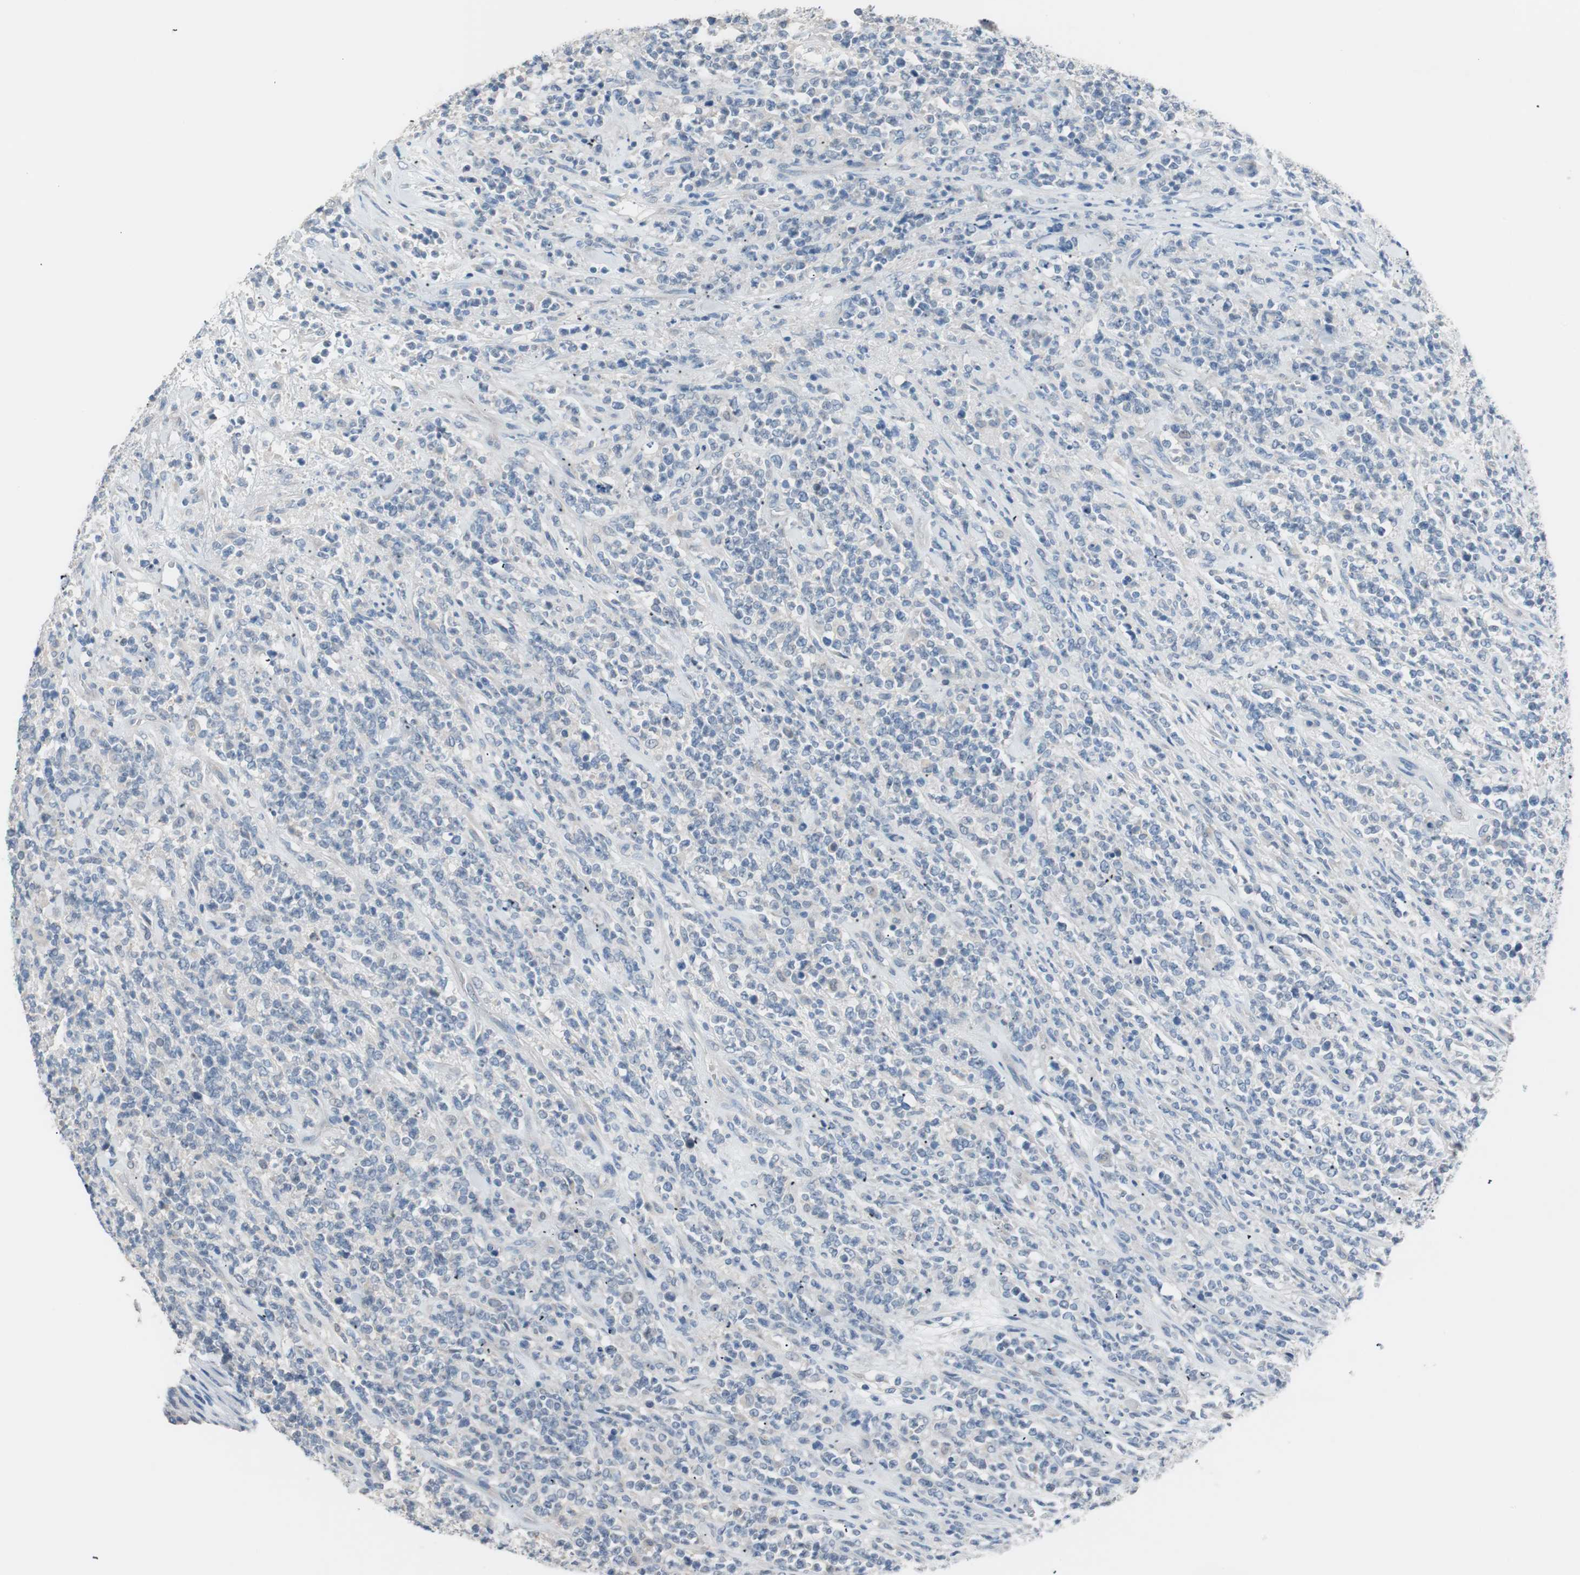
{"staining": {"intensity": "negative", "quantity": "none", "location": "none"}, "tissue": "lymphoma", "cell_type": "Tumor cells", "image_type": "cancer", "snomed": [{"axis": "morphology", "description": "Malignant lymphoma, non-Hodgkin's type, High grade"}, {"axis": "topography", "description": "Soft tissue"}], "caption": "Tumor cells show no significant staining in malignant lymphoma, non-Hodgkin's type (high-grade).", "gene": "VIL1", "patient": {"sex": "male", "age": 18}}